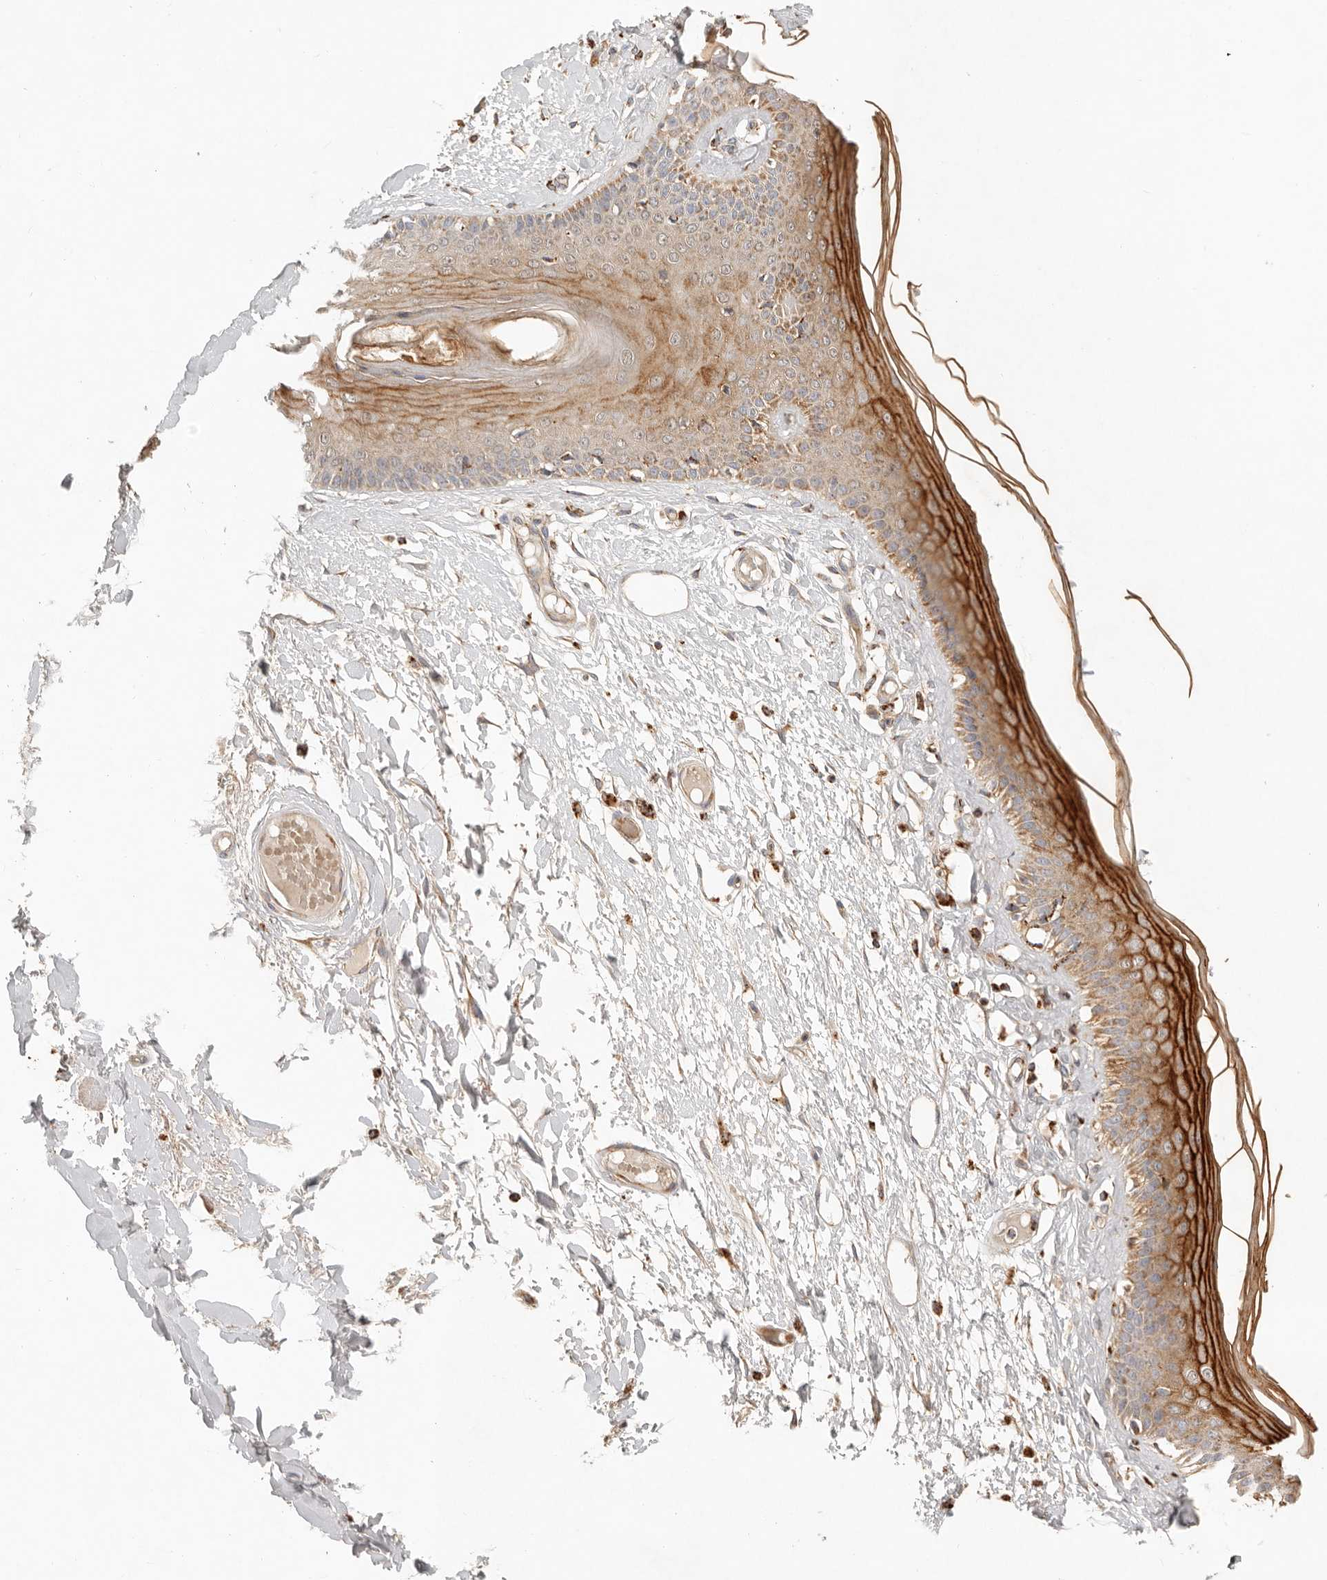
{"staining": {"intensity": "strong", "quantity": ">75%", "location": "cytoplasmic/membranous"}, "tissue": "skin", "cell_type": "Epidermal cells", "image_type": "normal", "snomed": [{"axis": "morphology", "description": "Normal tissue, NOS"}, {"axis": "topography", "description": "Vulva"}], "caption": "Immunohistochemistry (IHC) (DAB (3,3'-diaminobenzidine)) staining of benign human skin displays strong cytoplasmic/membranous protein positivity in about >75% of epidermal cells. (Brightfield microscopy of DAB IHC at high magnification).", "gene": "ARHGEF10L", "patient": {"sex": "female", "age": 73}}